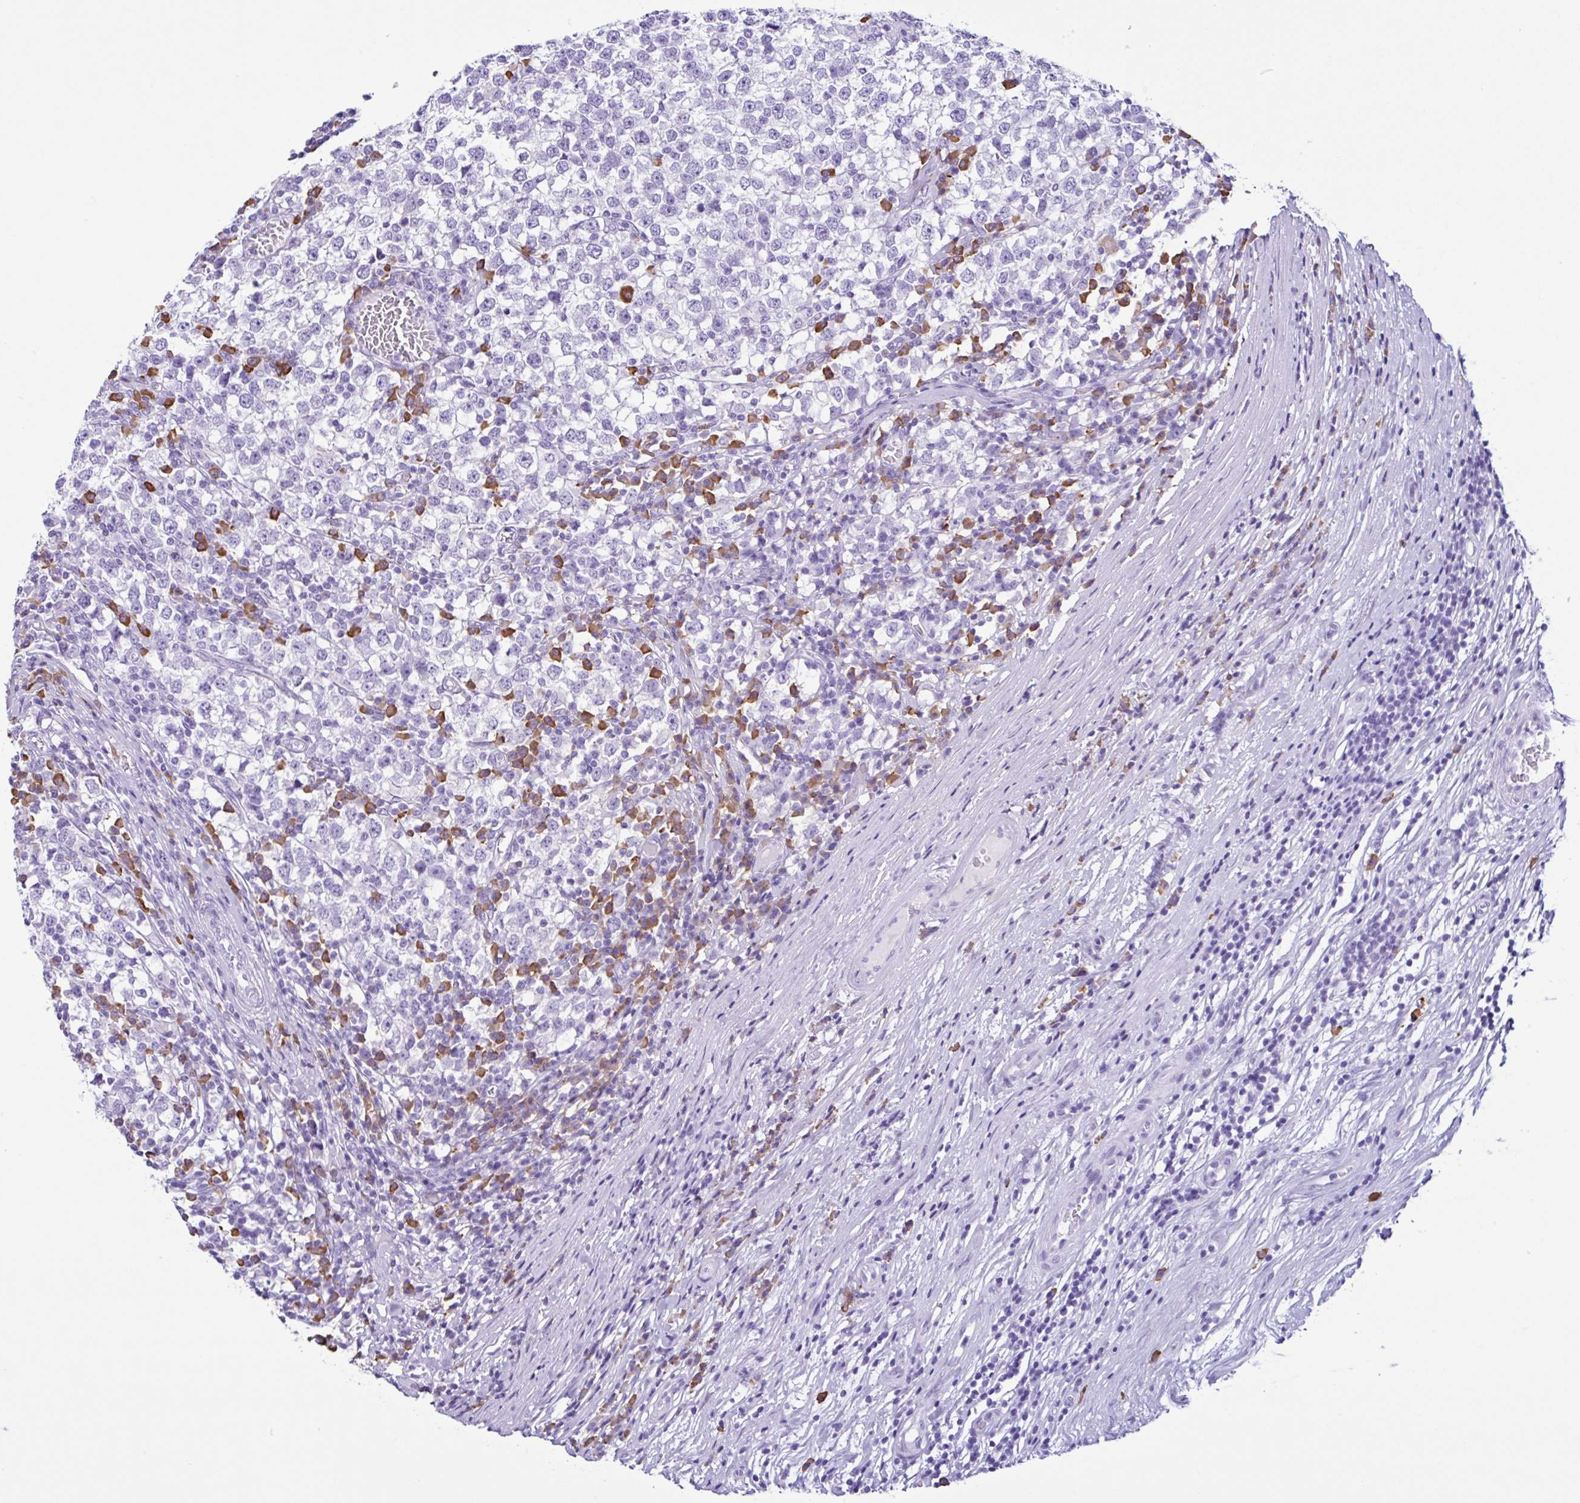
{"staining": {"intensity": "negative", "quantity": "none", "location": "none"}, "tissue": "testis cancer", "cell_type": "Tumor cells", "image_type": "cancer", "snomed": [{"axis": "morphology", "description": "Seminoma, NOS"}, {"axis": "topography", "description": "Testis"}], "caption": "High power microscopy micrograph of an immunohistochemistry (IHC) photomicrograph of seminoma (testis), revealing no significant expression in tumor cells. Nuclei are stained in blue.", "gene": "PIGF", "patient": {"sex": "male", "age": 65}}